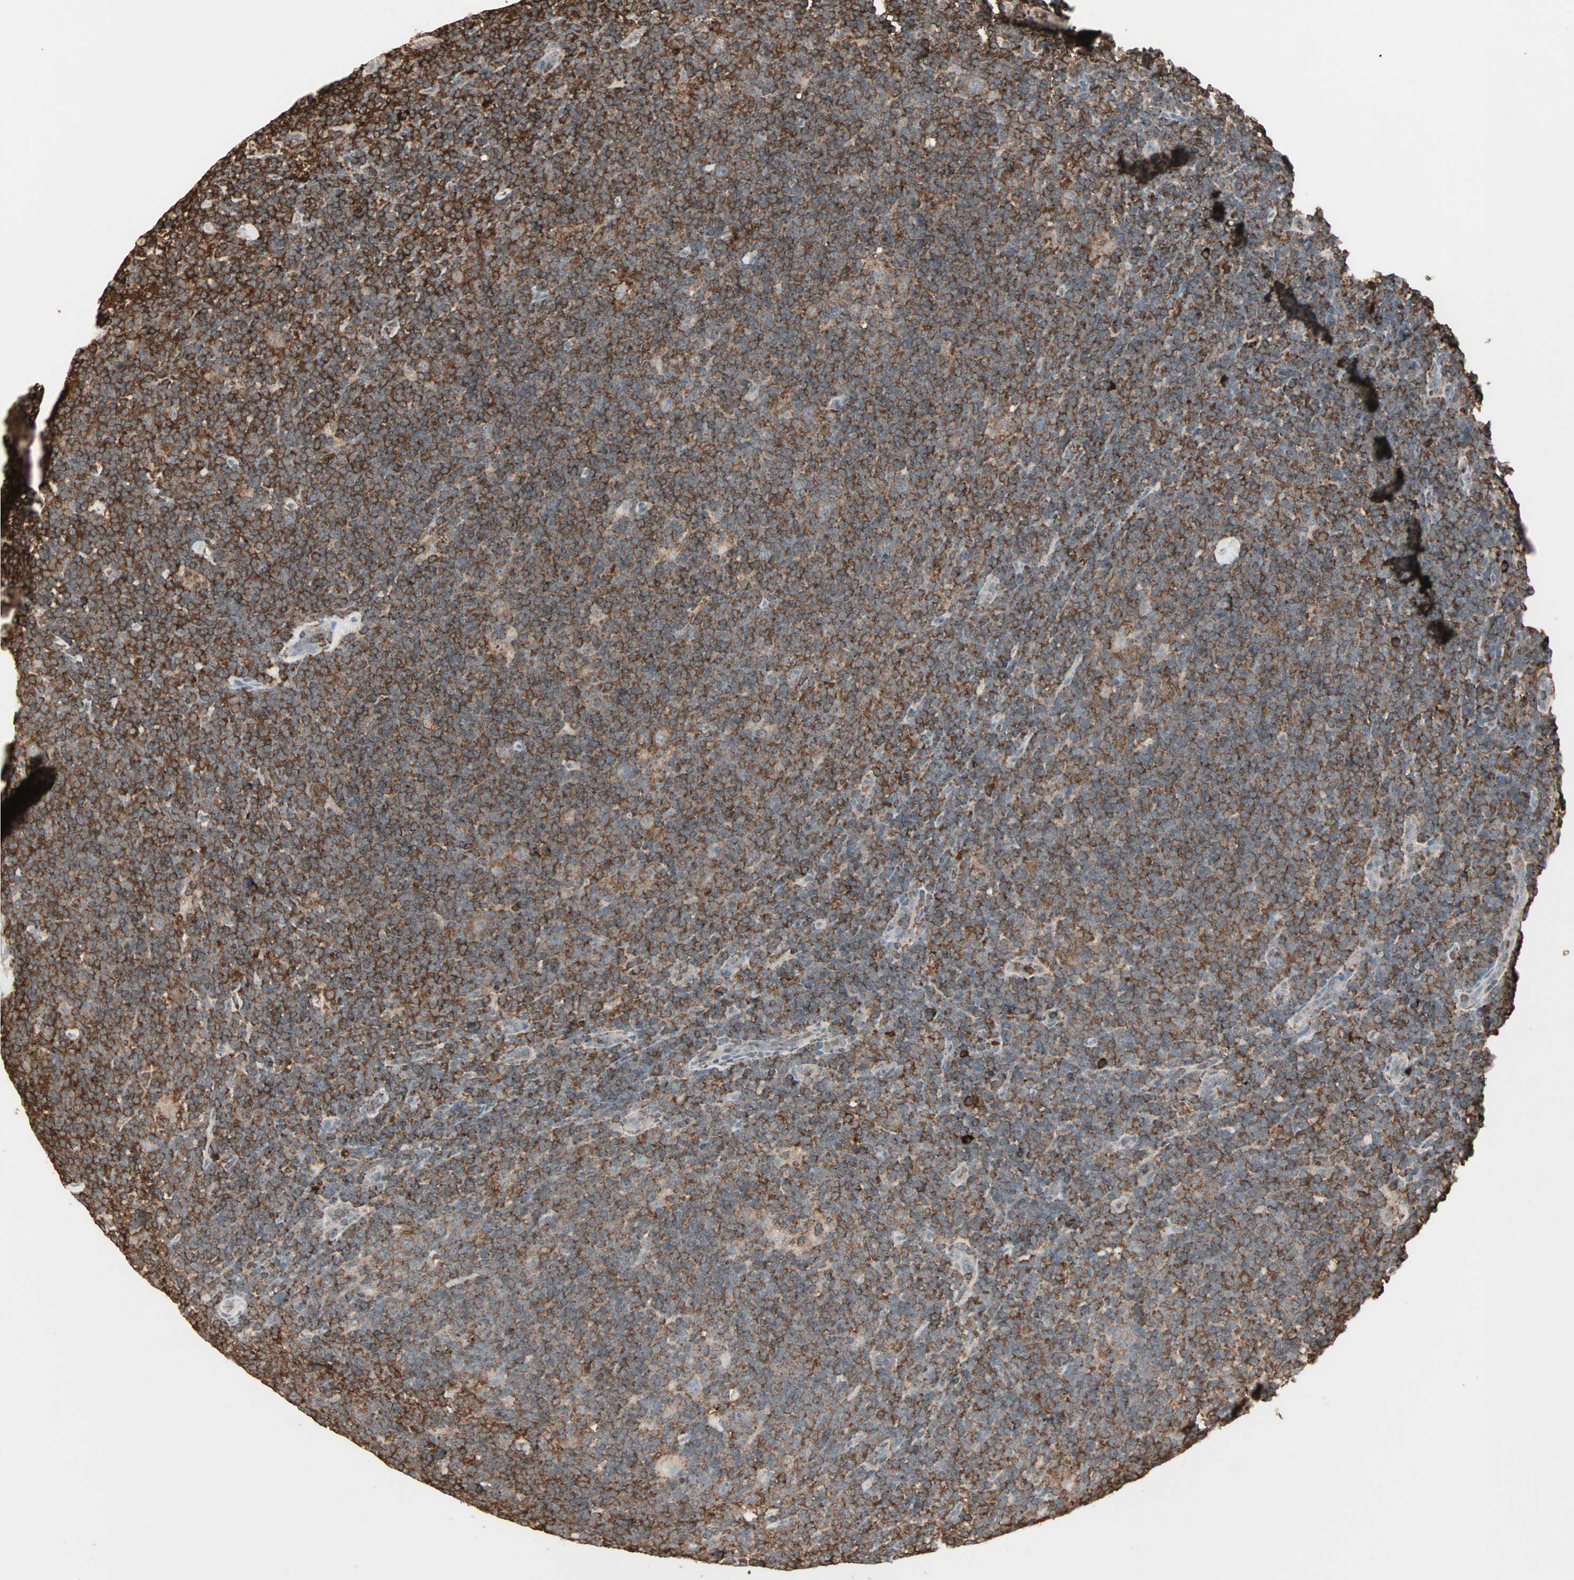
{"staining": {"intensity": "strong", "quantity": ">75%", "location": "cytoplasmic/membranous"}, "tissue": "lymphoma", "cell_type": "Tumor cells", "image_type": "cancer", "snomed": [{"axis": "morphology", "description": "Hodgkin's disease, NOS"}, {"axis": "topography", "description": "Lymph node"}], "caption": "Immunohistochemistry staining of lymphoma, which reveals high levels of strong cytoplasmic/membranous expression in about >75% of tumor cells indicating strong cytoplasmic/membranous protein positivity. The staining was performed using DAB (3,3'-diaminobenzidine) (brown) for protein detection and nuclei were counterstained in hematoxylin (blue).", "gene": "MMP3", "patient": {"sex": "female", "age": 57}}